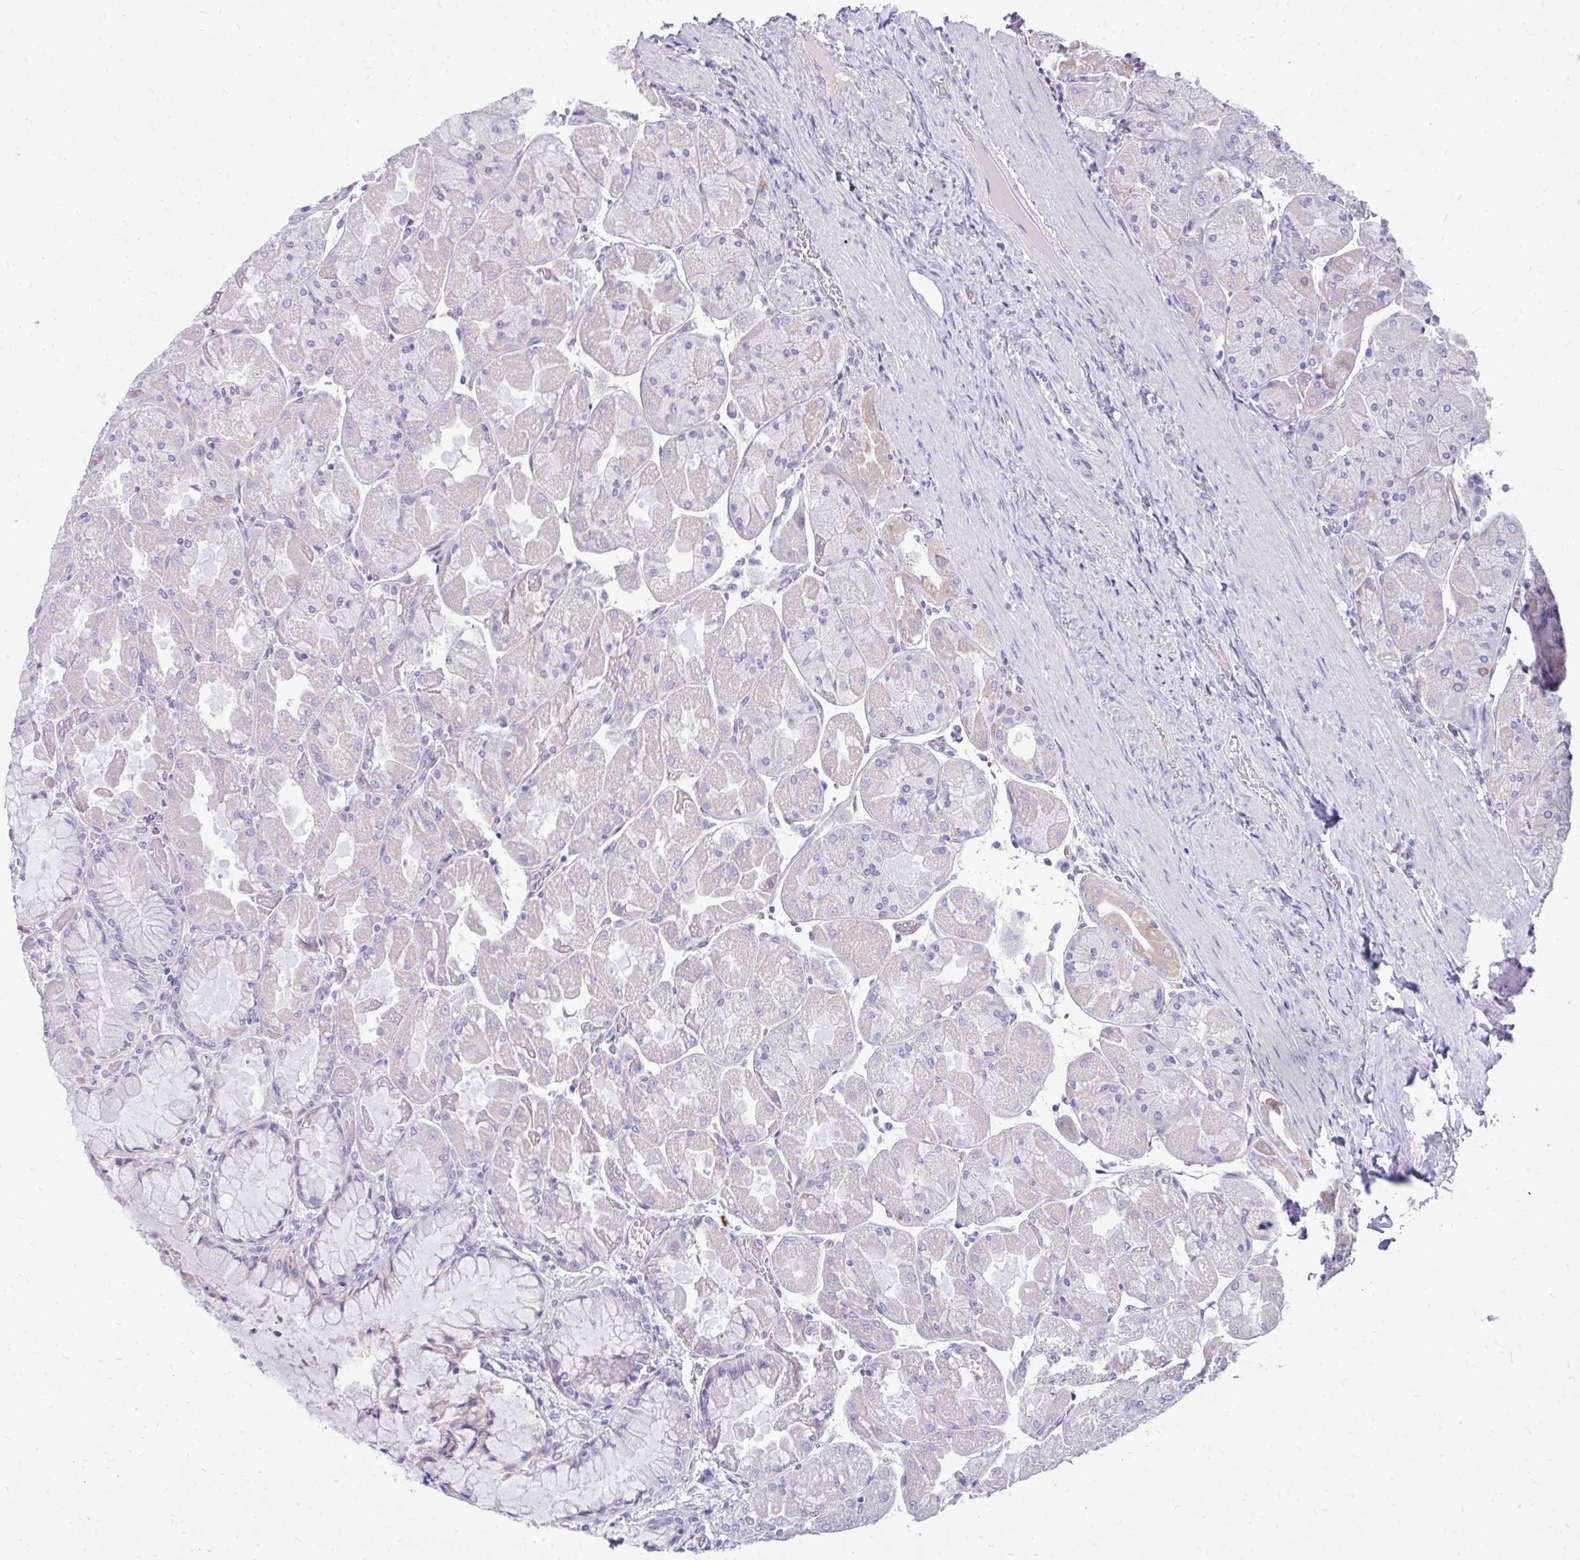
{"staining": {"intensity": "strong", "quantity": "<25%", "location": "cytoplasmic/membranous,nuclear"}, "tissue": "stomach", "cell_type": "Glandular cells", "image_type": "normal", "snomed": [{"axis": "morphology", "description": "Normal tissue, NOS"}, {"axis": "topography", "description": "Stomach"}], "caption": "Benign stomach displays strong cytoplasmic/membranous,nuclear expression in about <25% of glandular cells, visualized by immunohistochemistry. Nuclei are stained in blue.", "gene": "NNMT", "patient": {"sex": "female", "age": 61}}